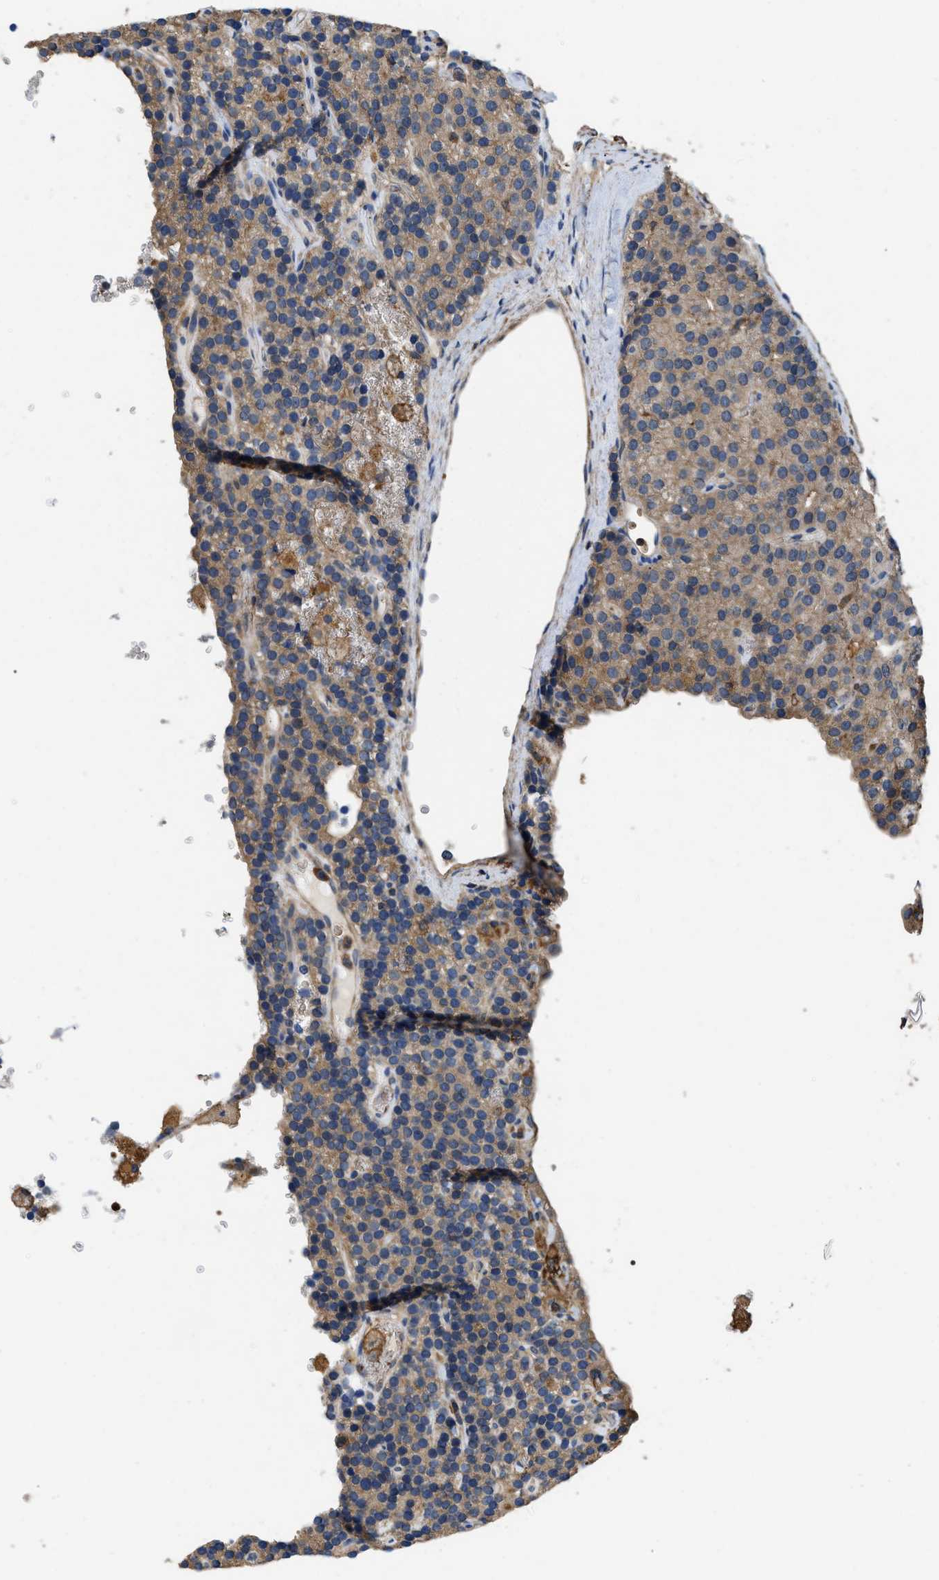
{"staining": {"intensity": "moderate", "quantity": "25%-75%", "location": "cytoplasmic/membranous"}, "tissue": "parathyroid gland", "cell_type": "Glandular cells", "image_type": "normal", "snomed": [{"axis": "morphology", "description": "Normal tissue, NOS"}, {"axis": "morphology", "description": "Adenoma, NOS"}, {"axis": "topography", "description": "Parathyroid gland"}], "caption": "This photomicrograph exhibits immunohistochemistry staining of benign human parathyroid gland, with medium moderate cytoplasmic/membranous expression in about 25%-75% of glandular cells.", "gene": "LINGO2", "patient": {"sex": "female", "age": 86}}